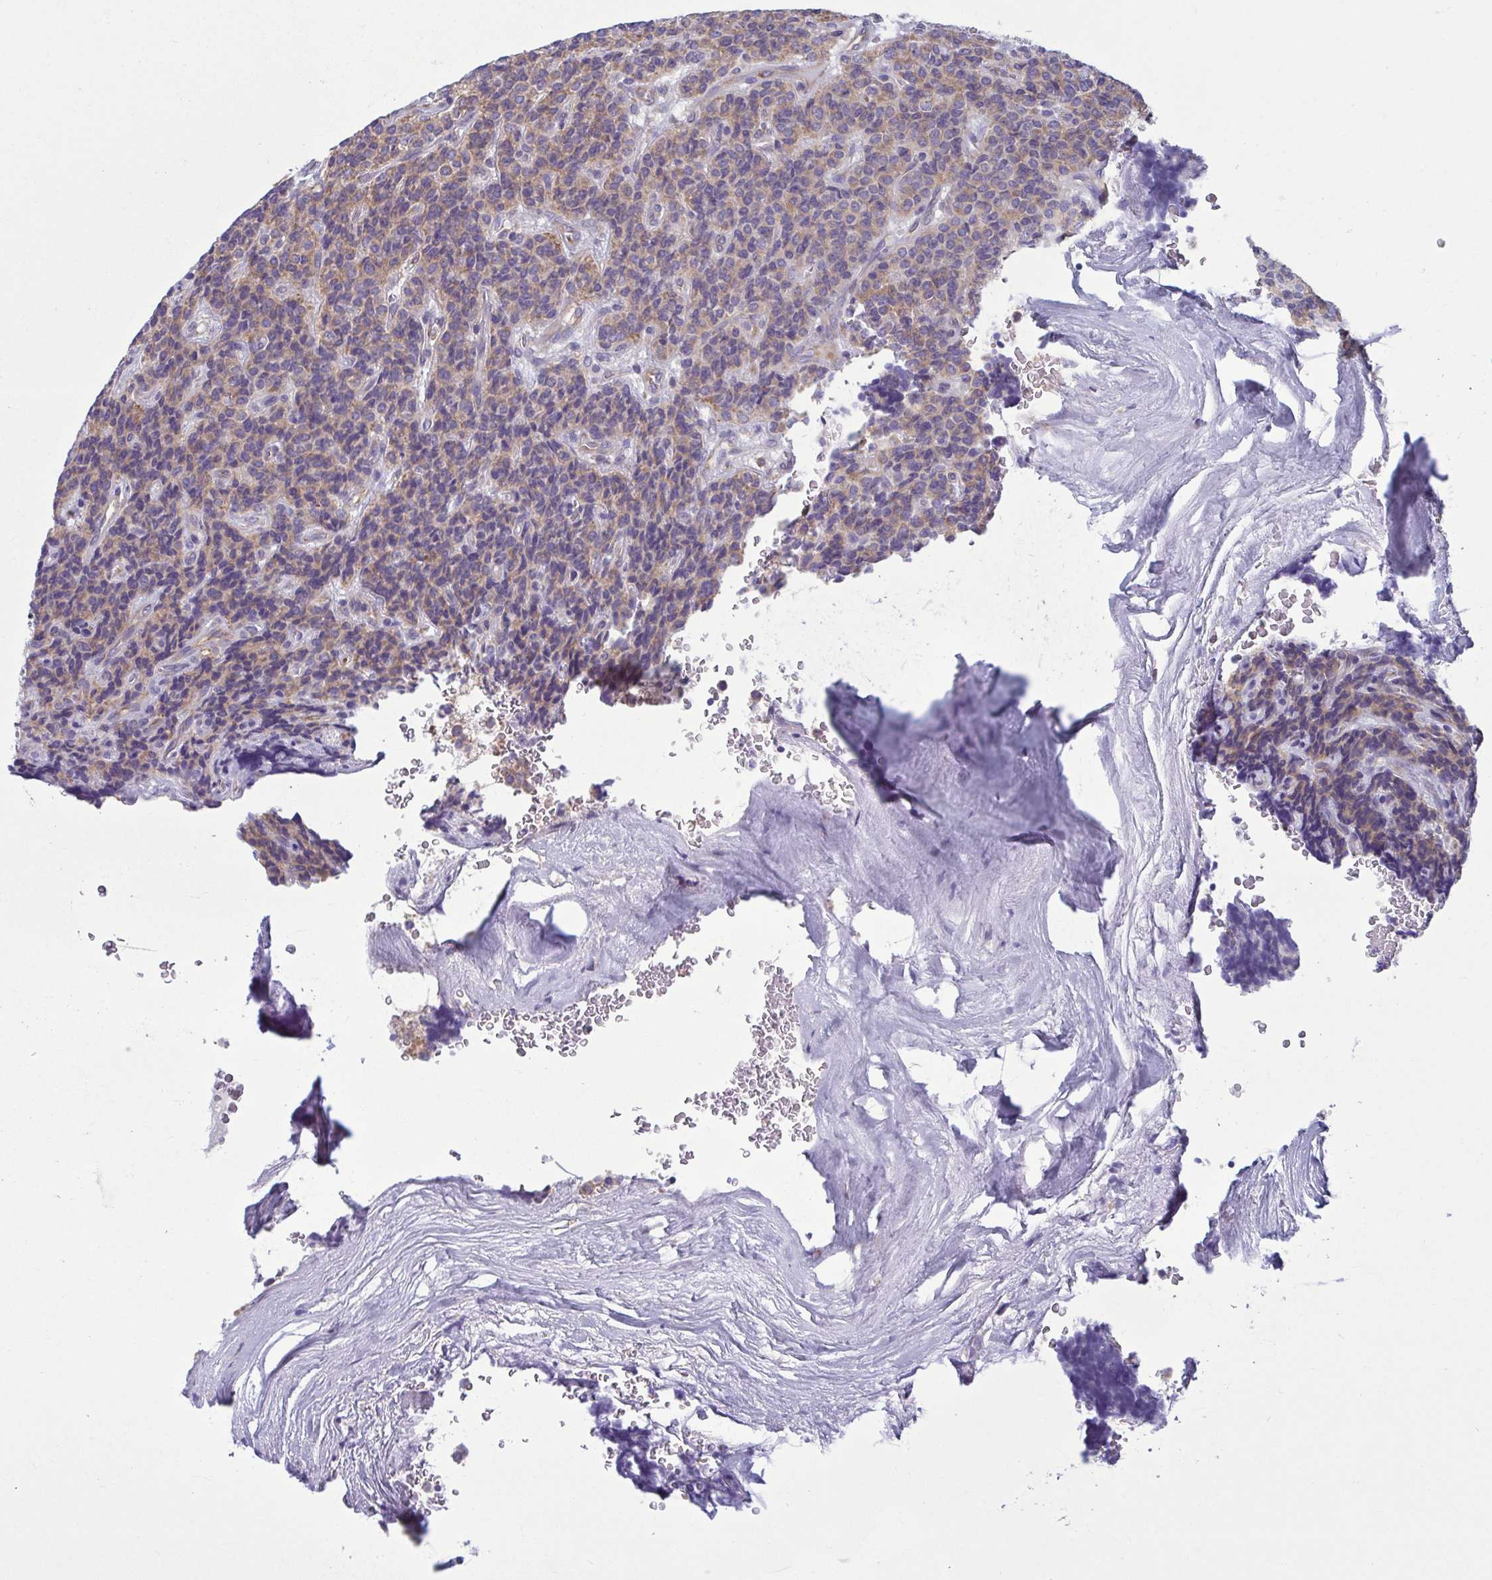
{"staining": {"intensity": "weak", "quantity": ">75%", "location": "cytoplasmic/membranous"}, "tissue": "carcinoid", "cell_type": "Tumor cells", "image_type": "cancer", "snomed": [{"axis": "morphology", "description": "Carcinoid, malignant, NOS"}, {"axis": "topography", "description": "Pancreas"}], "caption": "Carcinoid was stained to show a protein in brown. There is low levels of weak cytoplasmic/membranous positivity in approximately >75% of tumor cells. The protein of interest is stained brown, and the nuclei are stained in blue (DAB (3,3'-diaminobenzidine) IHC with brightfield microscopy, high magnification).", "gene": "RPS16", "patient": {"sex": "male", "age": 36}}